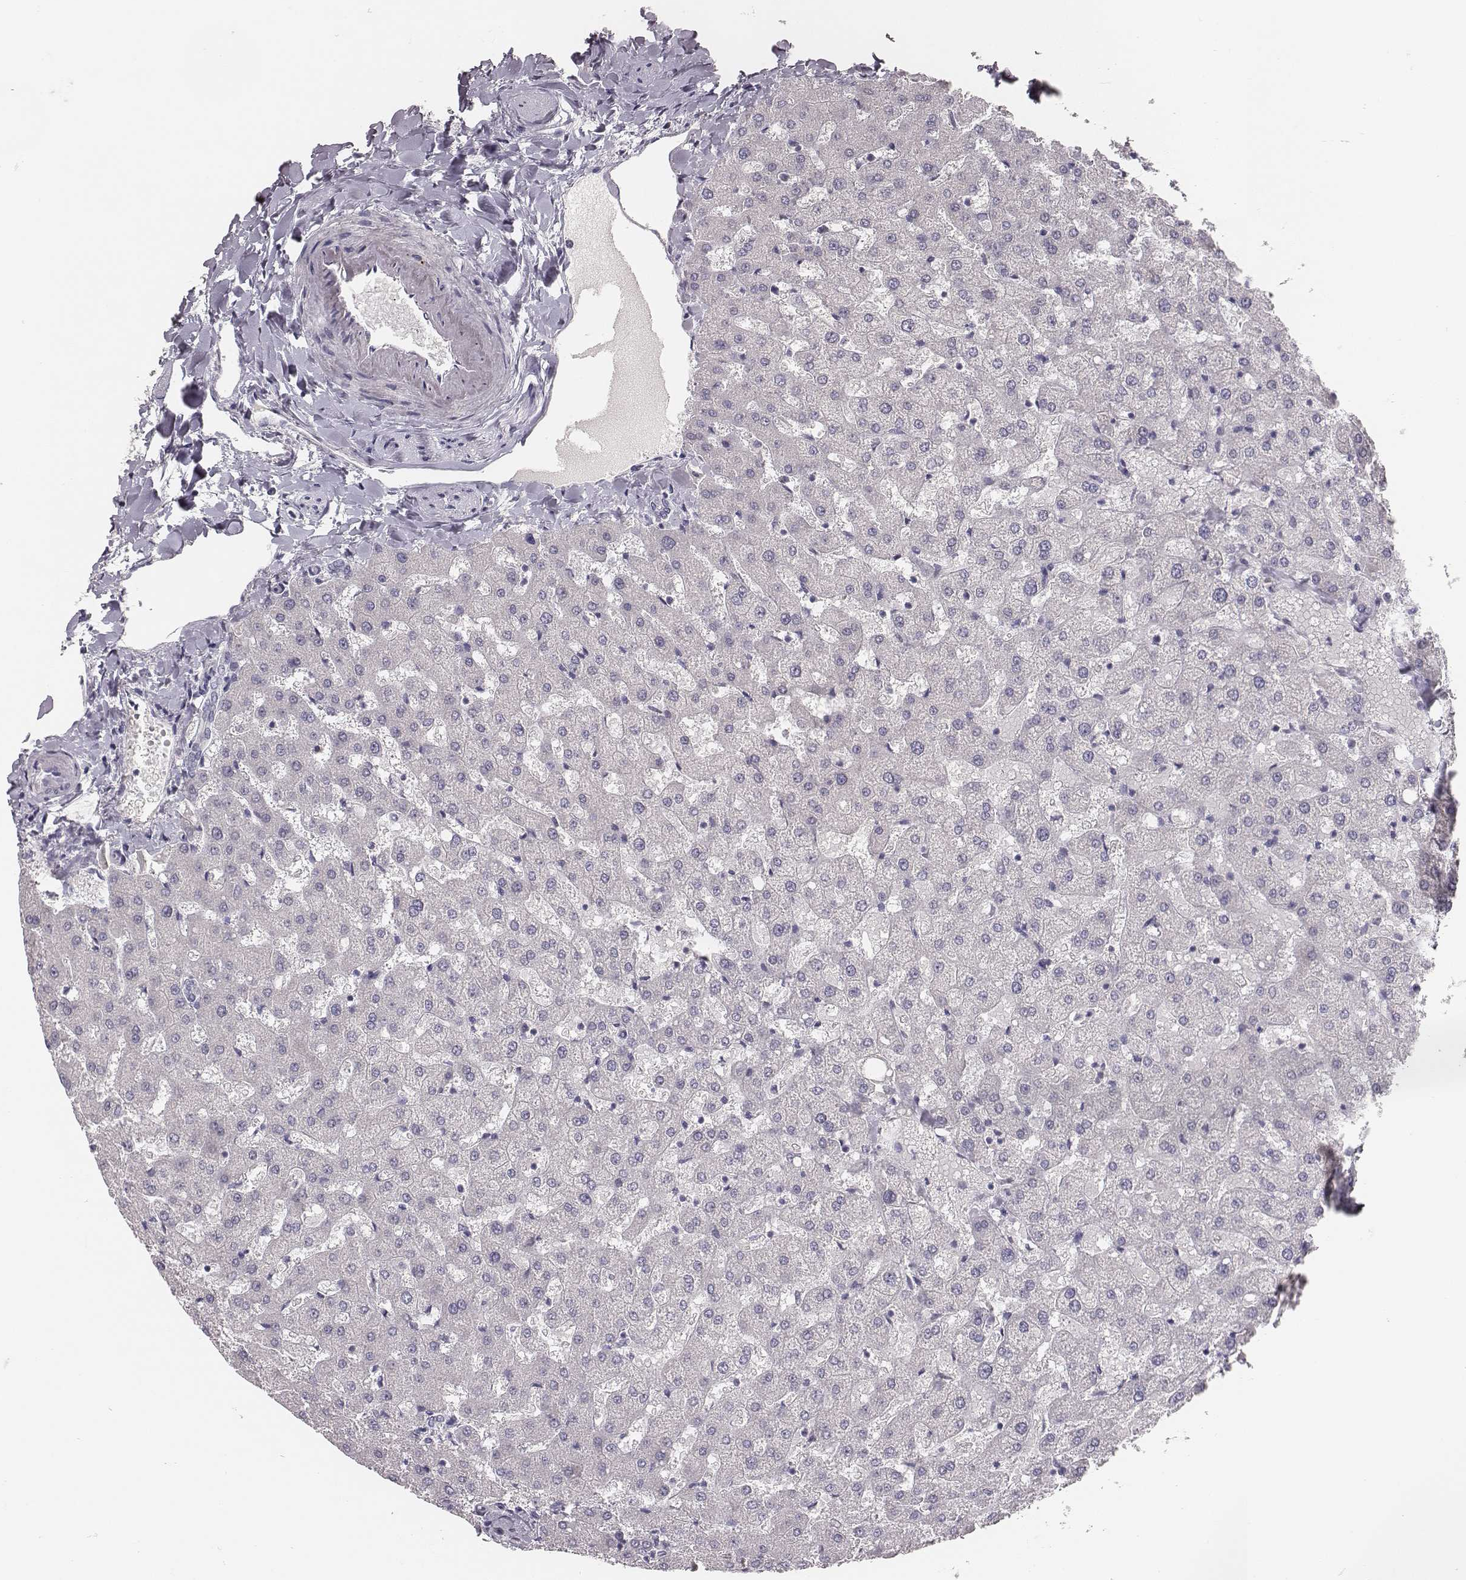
{"staining": {"intensity": "negative", "quantity": "none", "location": "none"}, "tissue": "liver", "cell_type": "Cholangiocytes", "image_type": "normal", "snomed": [{"axis": "morphology", "description": "Normal tissue, NOS"}, {"axis": "topography", "description": "Liver"}], "caption": "The IHC histopathology image has no significant positivity in cholangiocytes of liver. (Stains: DAB (3,3'-diaminobenzidine) immunohistochemistry with hematoxylin counter stain, Microscopy: brightfield microscopy at high magnification).", "gene": "MYH6", "patient": {"sex": "female", "age": 50}}